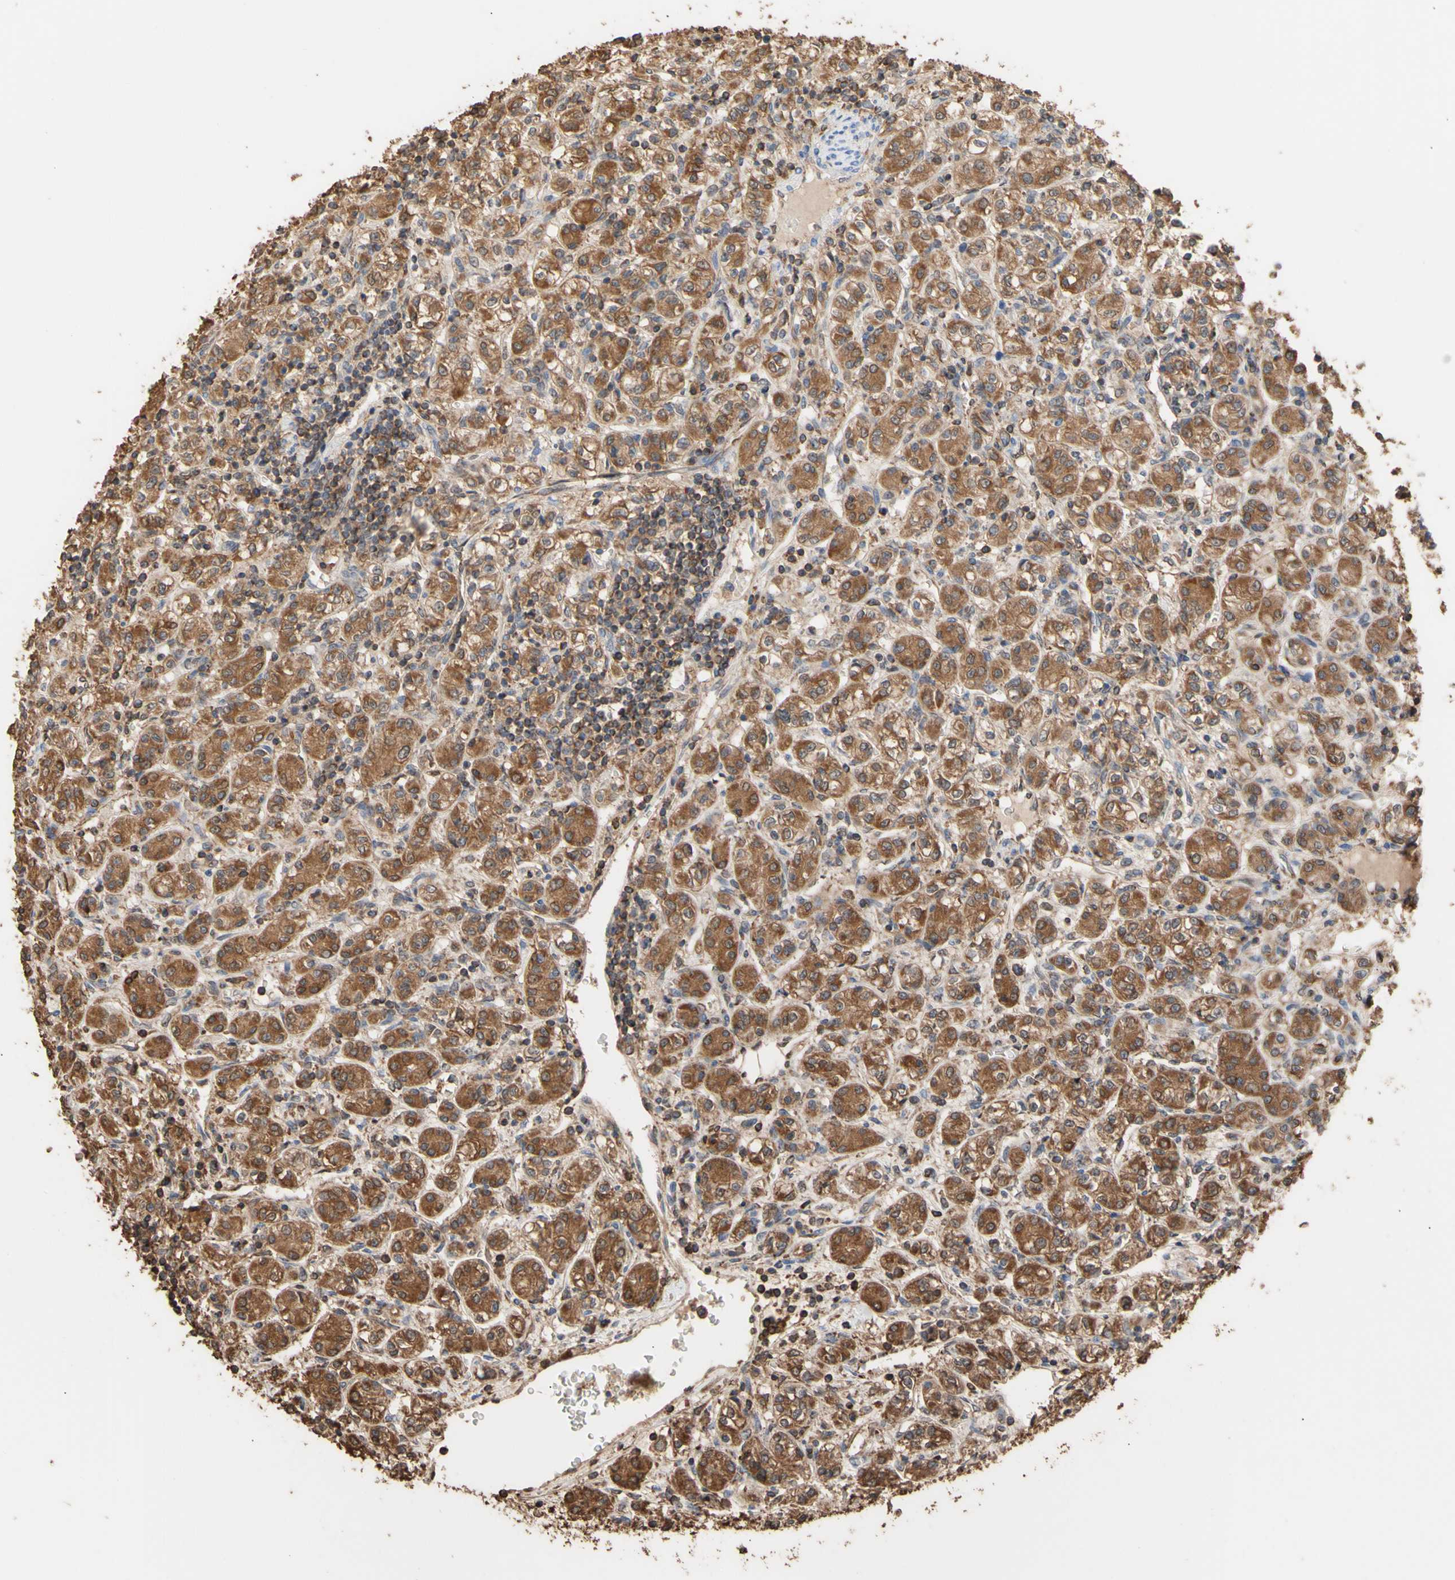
{"staining": {"intensity": "moderate", "quantity": ">75%", "location": "cytoplasmic/membranous"}, "tissue": "renal cancer", "cell_type": "Tumor cells", "image_type": "cancer", "snomed": [{"axis": "morphology", "description": "Adenocarcinoma, NOS"}, {"axis": "topography", "description": "Kidney"}], "caption": "A photomicrograph showing moderate cytoplasmic/membranous expression in approximately >75% of tumor cells in adenocarcinoma (renal), as visualized by brown immunohistochemical staining.", "gene": "ALDH9A1", "patient": {"sex": "male", "age": 77}}